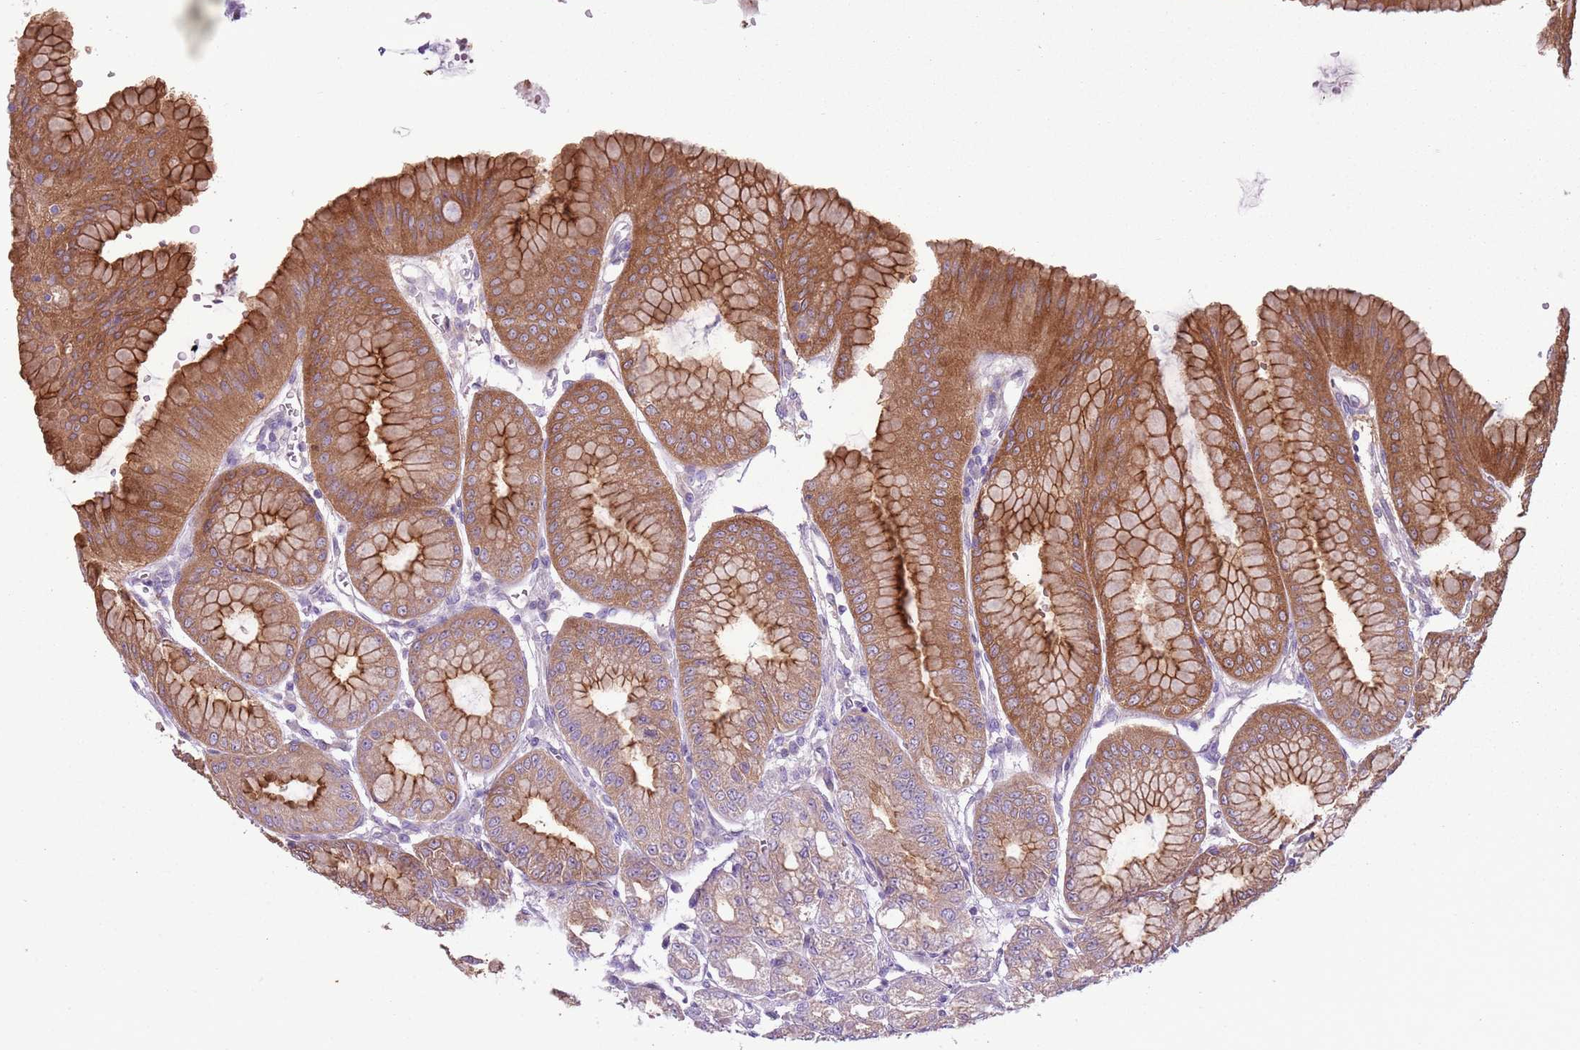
{"staining": {"intensity": "strong", "quantity": ">75%", "location": "cytoplasmic/membranous"}, "tissue": "stomach", "cell_type": "Glandular cells", "image_type": "normal", "snomed": [{"axis": "morphology", "description": "Normal tissue, NOS"}, {"axis": "topography", "description": "Stomach, lower"}], "caption": "Protein analysis of unremarkable stomach exhibits strong cytoplasmic/membranous expression in approximately >75% of glandular cells. The protein is shown in brown color, while the nuclei are stained blue.", "gene": "CAPN9", "patient": {"sex": "male", "age": 71}}